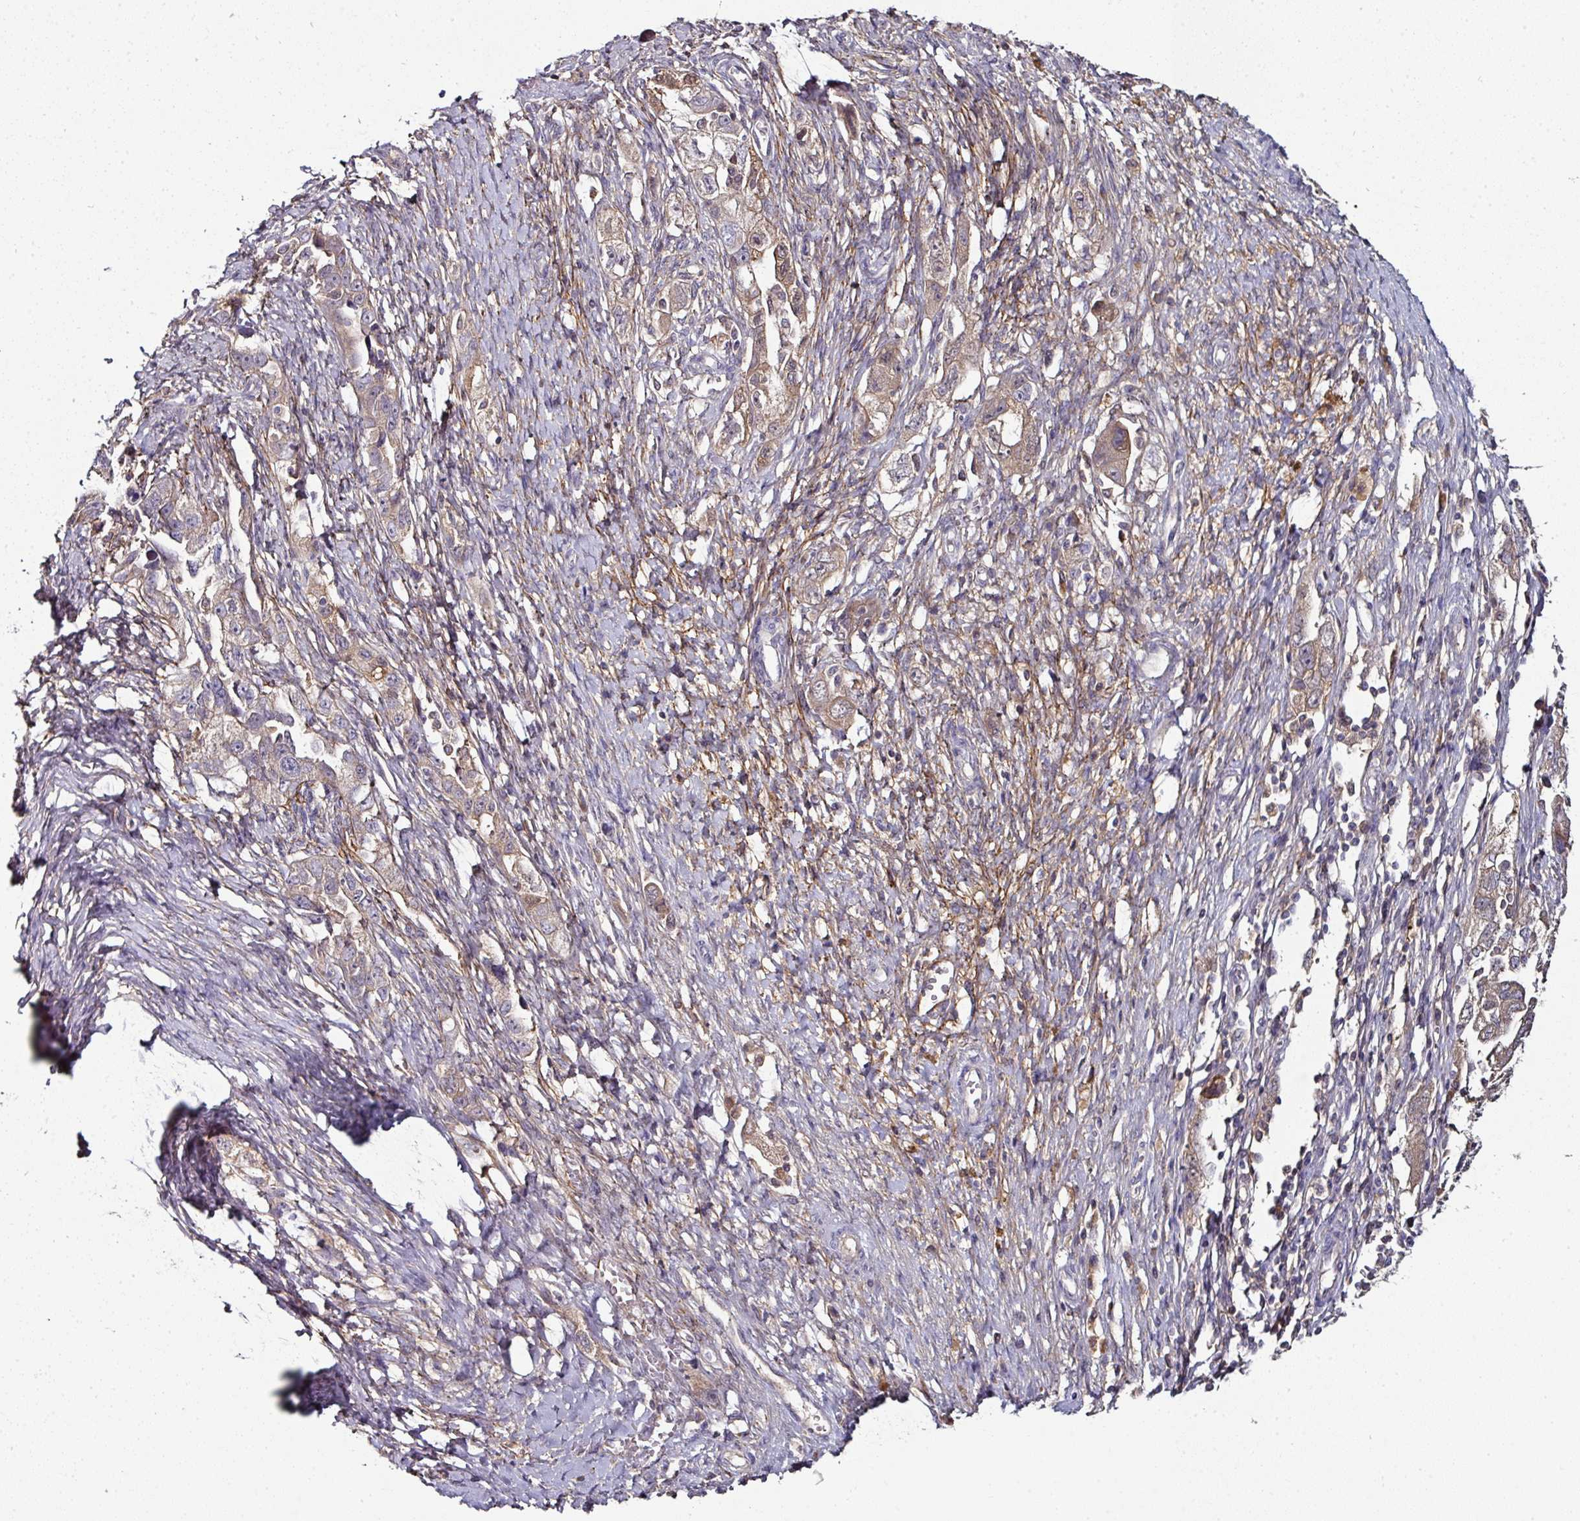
{"staining": {"intensity": "weak", "quantity": "25%-75%", "location": "cytoplasmic/membranous"}, "tissue": "ovarian cancer", "cell_type": "Tumor cells", "image_type": "cancer", "snomed": [{"axis": "morphology", "description": "Carcinoma, NOS"}, {"axis": "morphology", "description": "Cystadenocarcinoma, serous, NOS"}, {"axis": "topography", "description": "Ovary"}], "caption": "Protein staining of ovarian cancer (serous cystadenocarcinoma) tissue reveals weak cytoplasmic/membranous positivity in approximately 25%-75% of tumor cells.", "gene": "CTDSP2", "patient": {"sex": "female", "age": 69}}